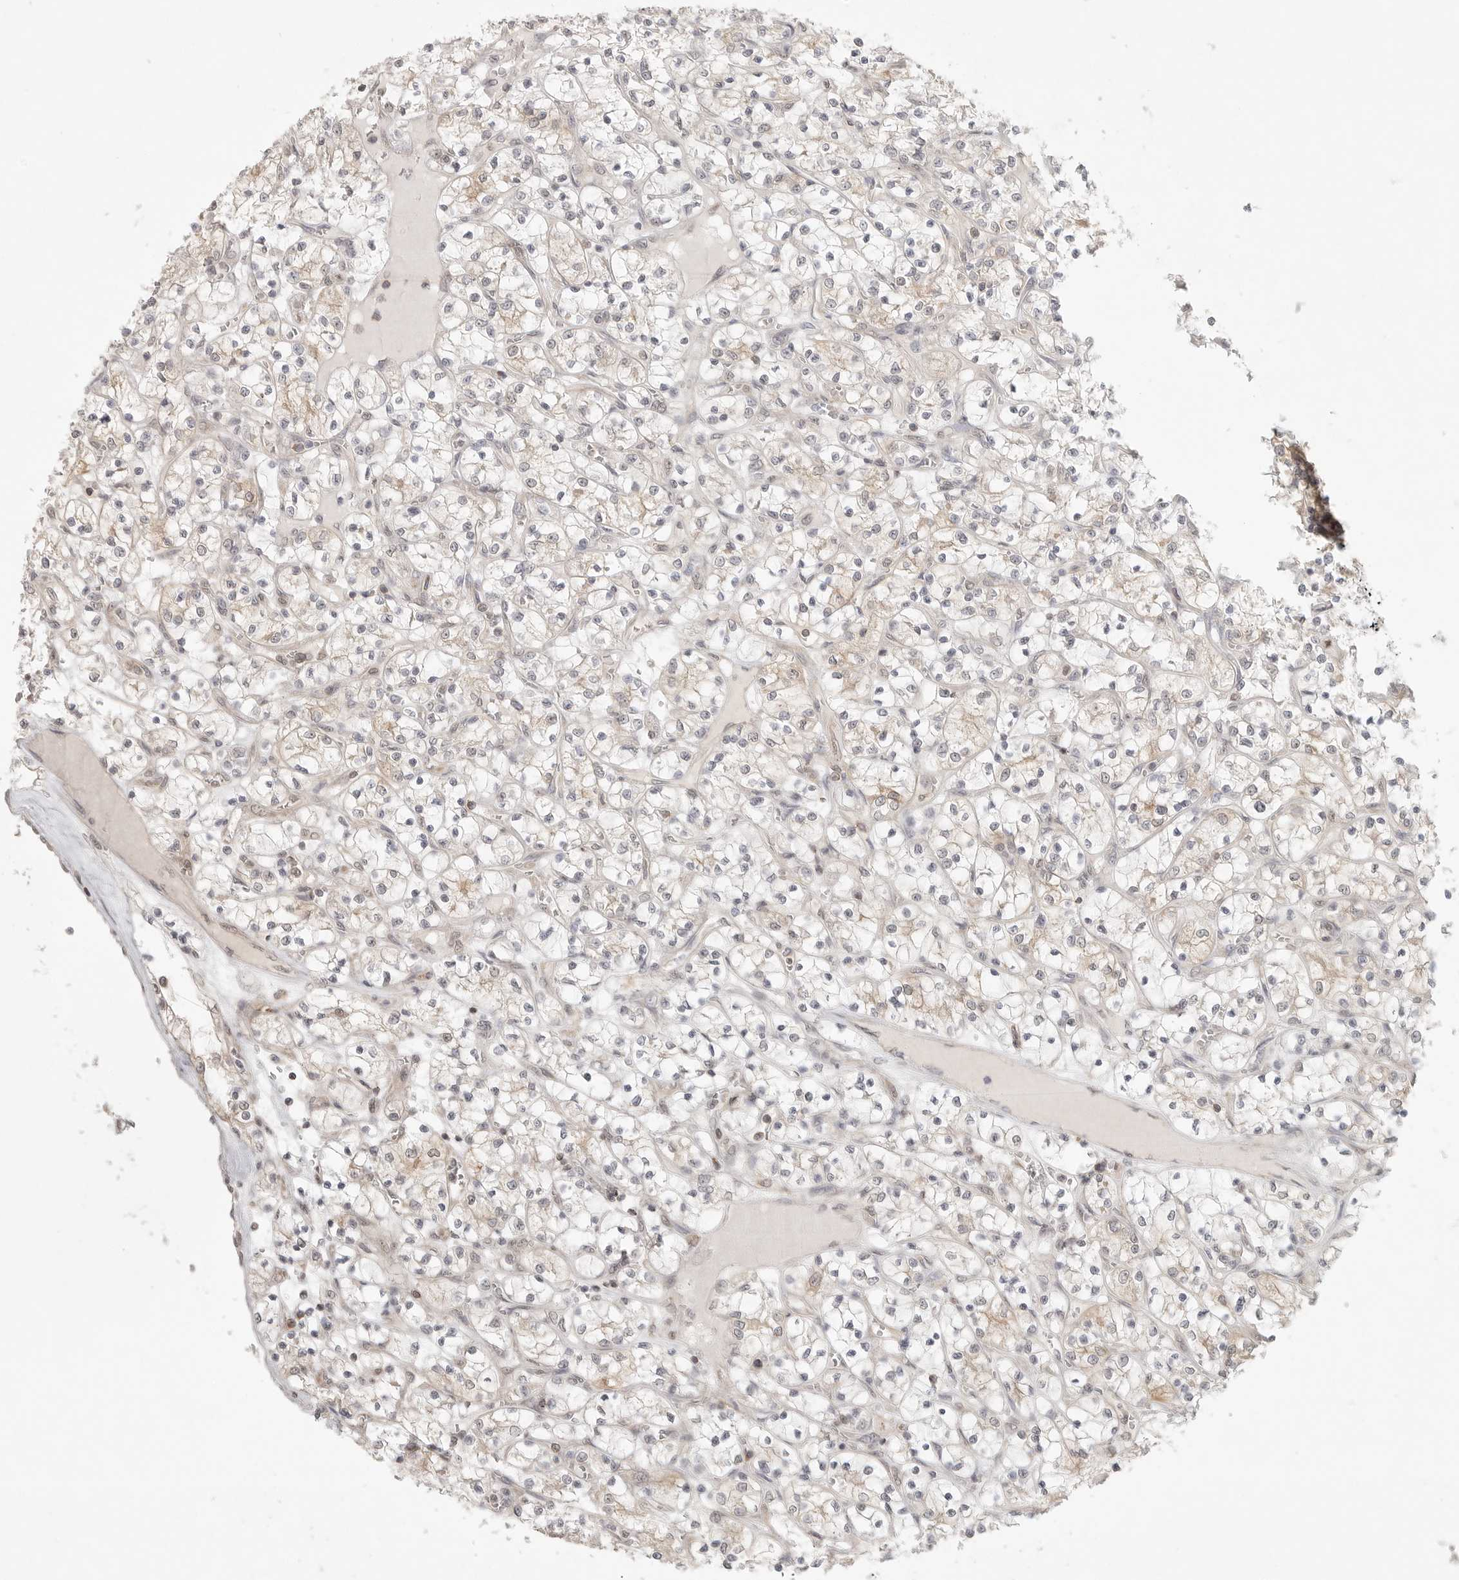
{"staining": {"intensity": "weak", "quantity": "25%-75%", "location": "cytoplasmic/membranous"}, "tissue": "renal cancer", "cell_type": "Tumor cells", "image_type": "cancer", "snomed": [{"axis": "morphology", "description": "Adenocarcinoma, NOS"}, {"axis": "topography", "description": "Kidney"}], "caption": "Renal cancer tissue displays weak cytoplasmic/membranous staining in approximately 25%-75% of tumor cells, visualized by immunohistochemistry. Nuclei are stained in blue.", "gene": "HDAC6", "patient": {"sex": "female", "age": 69}}